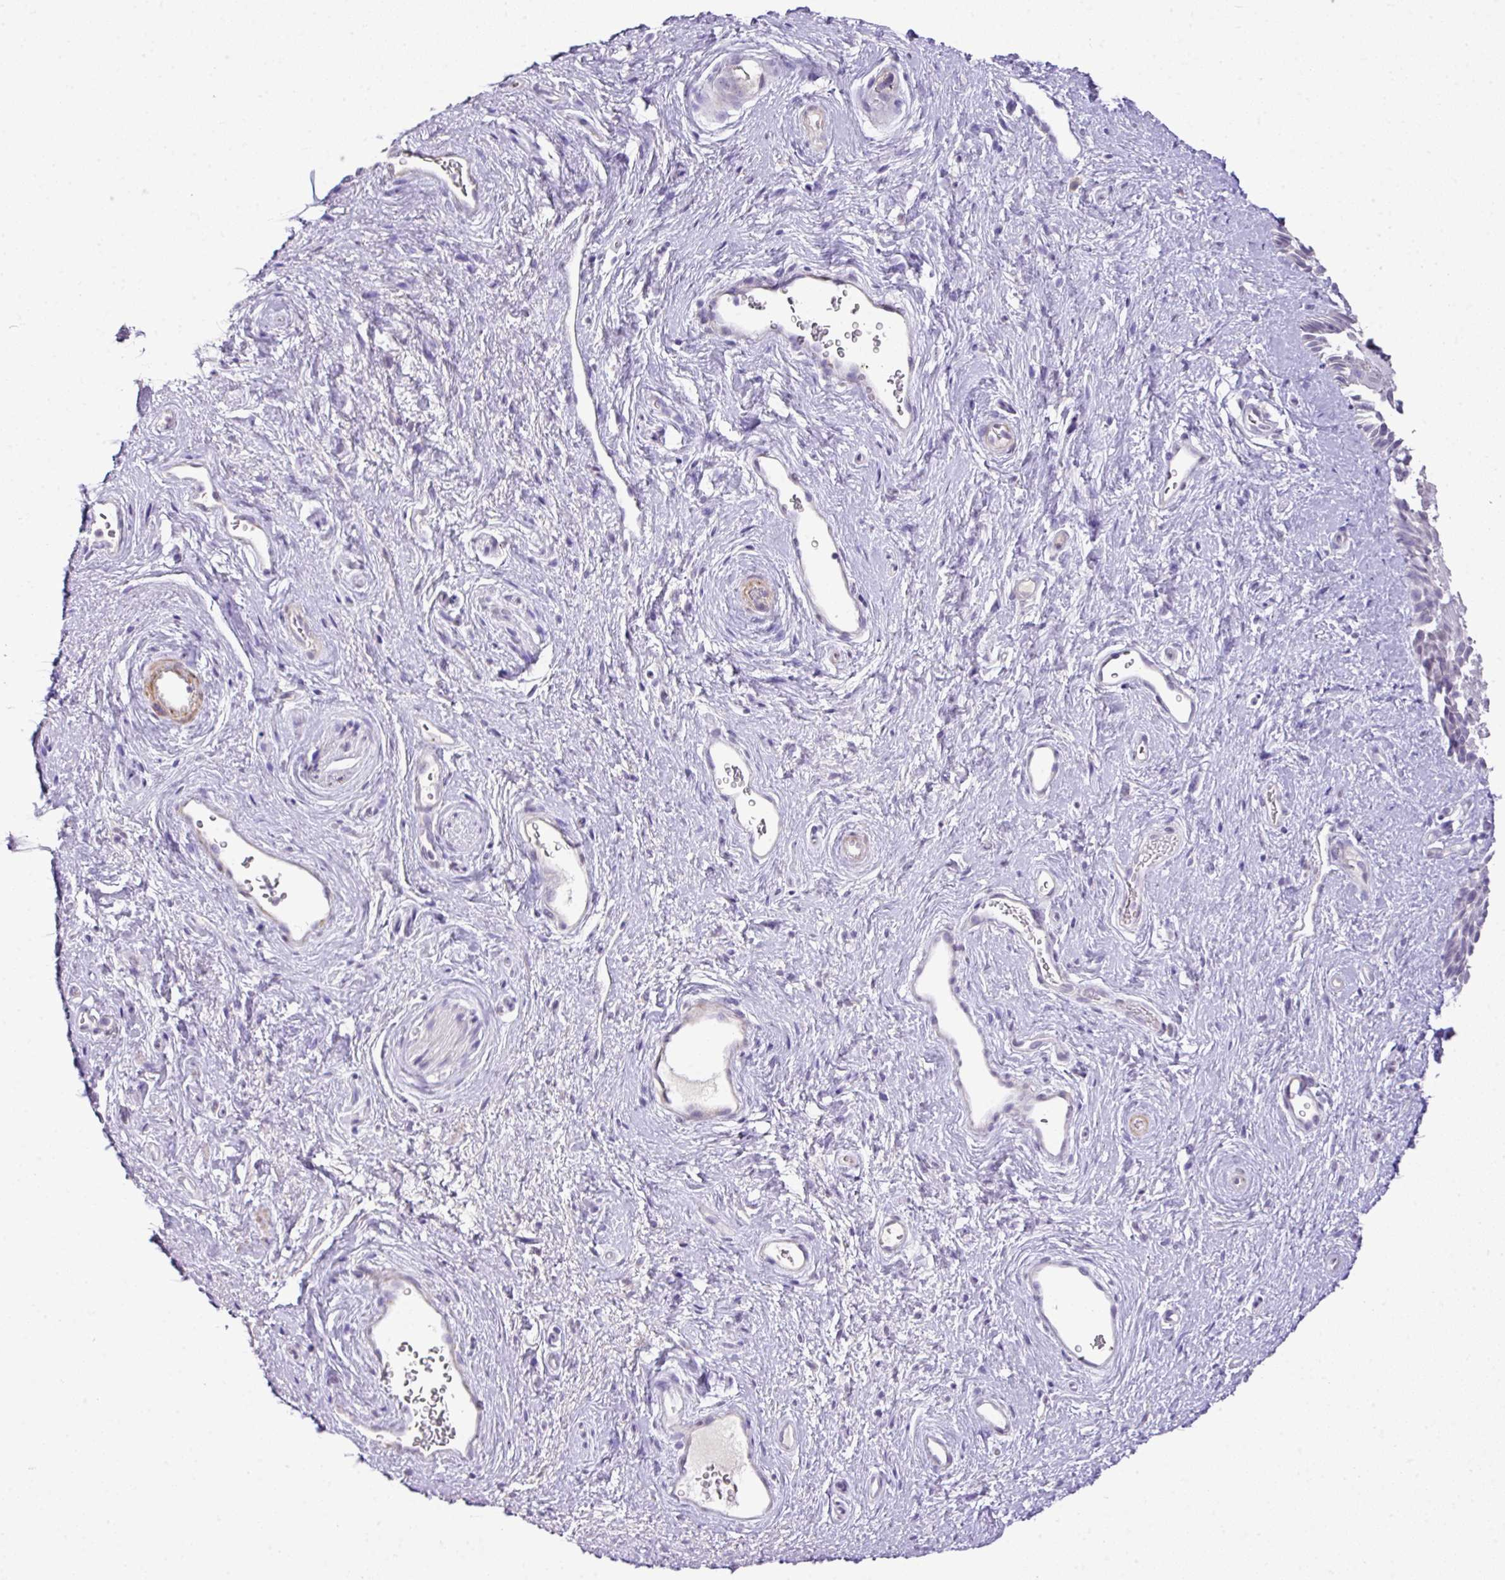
{"staining": {"intensity": "negative", "quantity": "none", "location": "none"}, "tissue": "vagina", "cell_type": "Squamous epithelial cells", "image_type": "normal", "snomed": [{"axis": "morphology", "description": "Normal tissue, NOS"}, {"axis": "topography", "description": "Vagina"}], "caption": "IHC histopathology image of unremarkable vagina: human vagina stained with DAB demonstrates no significant protein positivity in squamous epithelial cells. (DAB IHC visualized using brightfield microscopy, high magnification).", "gene": "DIP2A", "patient": {"sex": "female", "age": 47}}